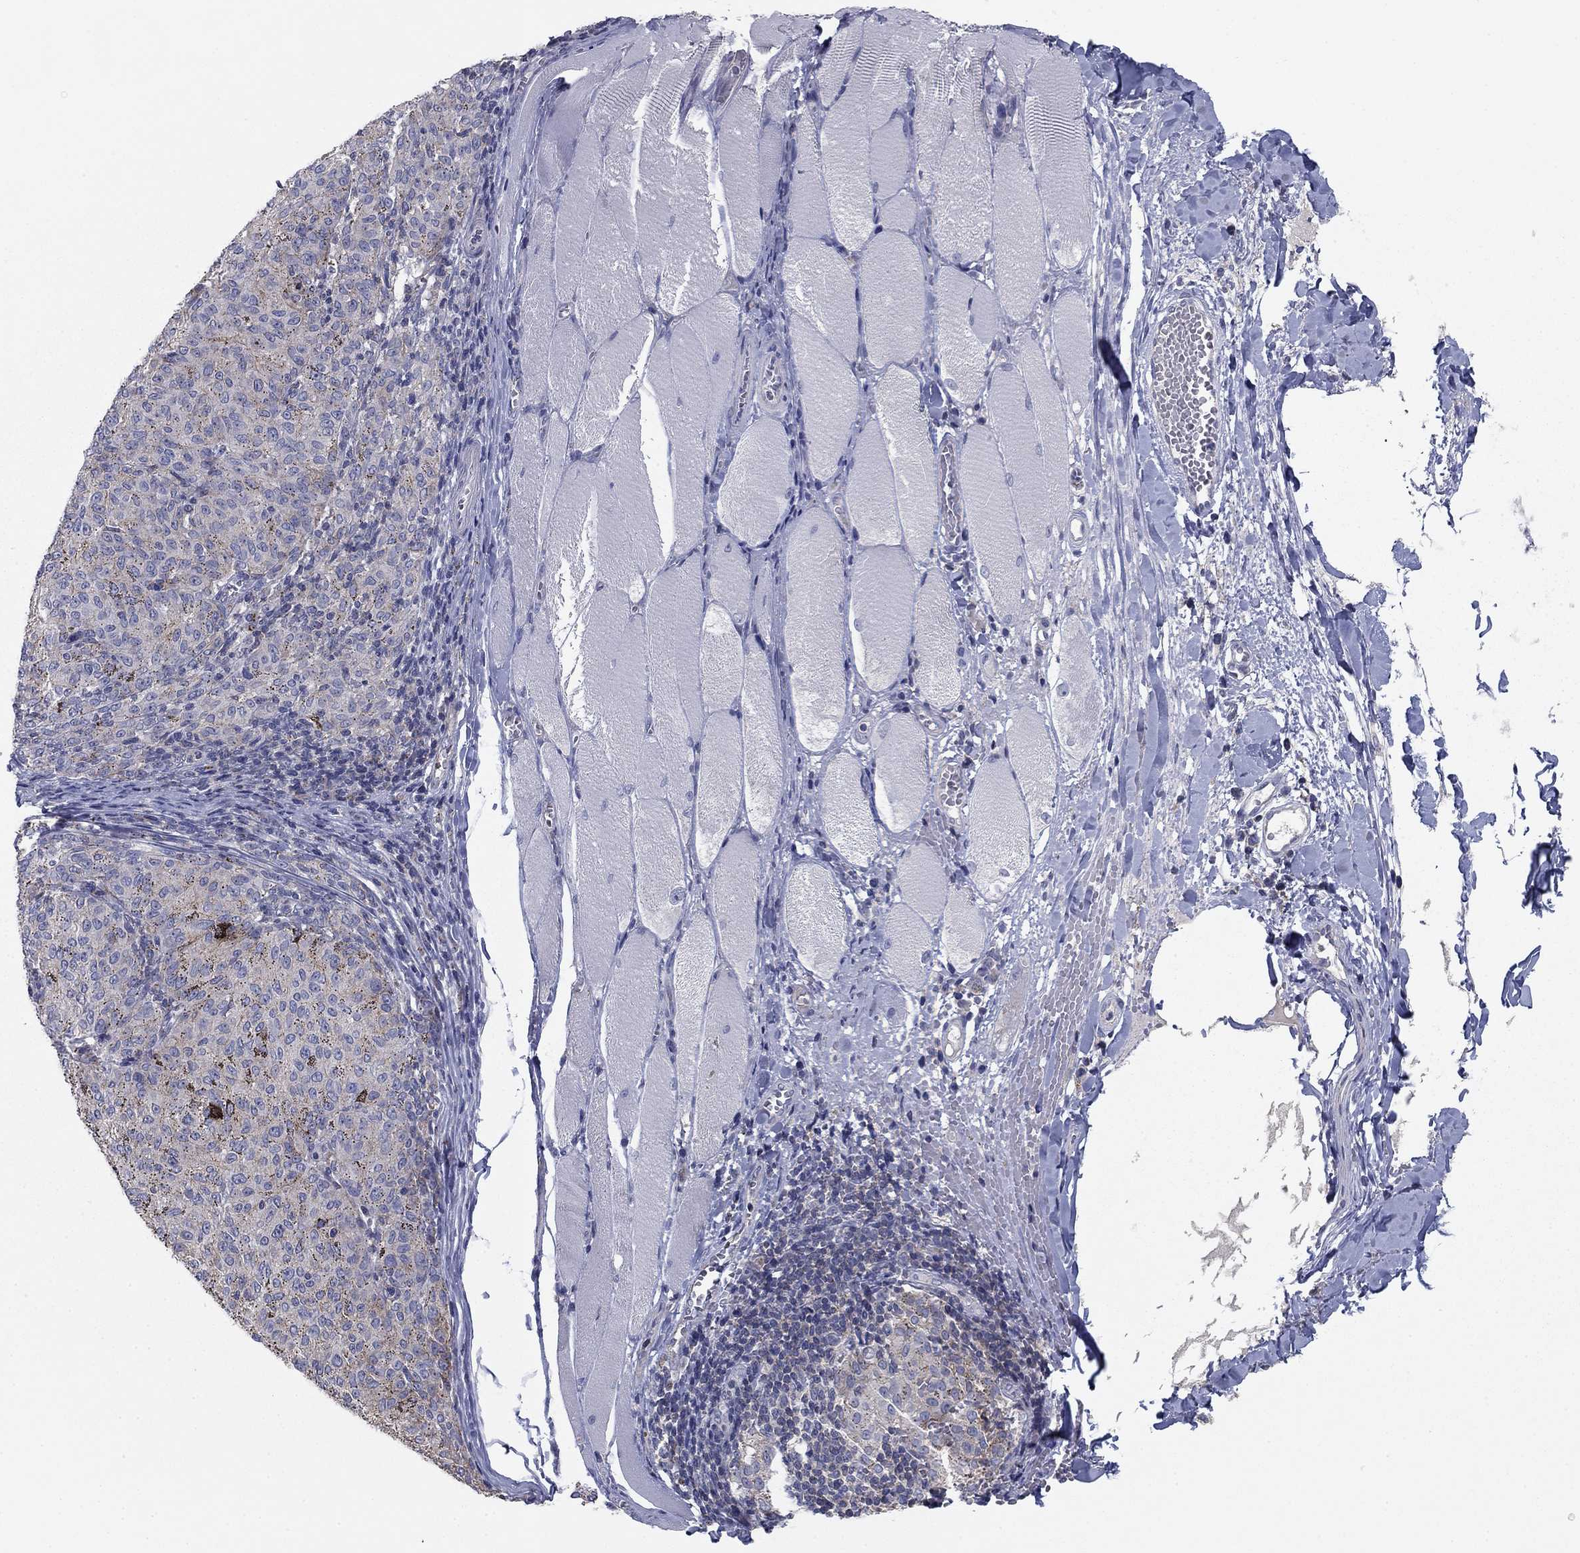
{"staining": {"intensity": "negative", "quantity": "none", "location": "none"}, "tissue": "melanoma", "cell_type": "Tumor cells", "image_type": "cancer", "snomed": [{"axis": "morphology", "description": "Malignant melanoma, NOS"}, {"axis": "topography", "description": "Skin"}], "caption": "High power microscopy micrograph of an IHC histopathology image of malignant melanoma, revealing no significant positivity in tumor cells.", "gene": "SEPTIN3", "patient": {"sex": "female", "age": 72}}